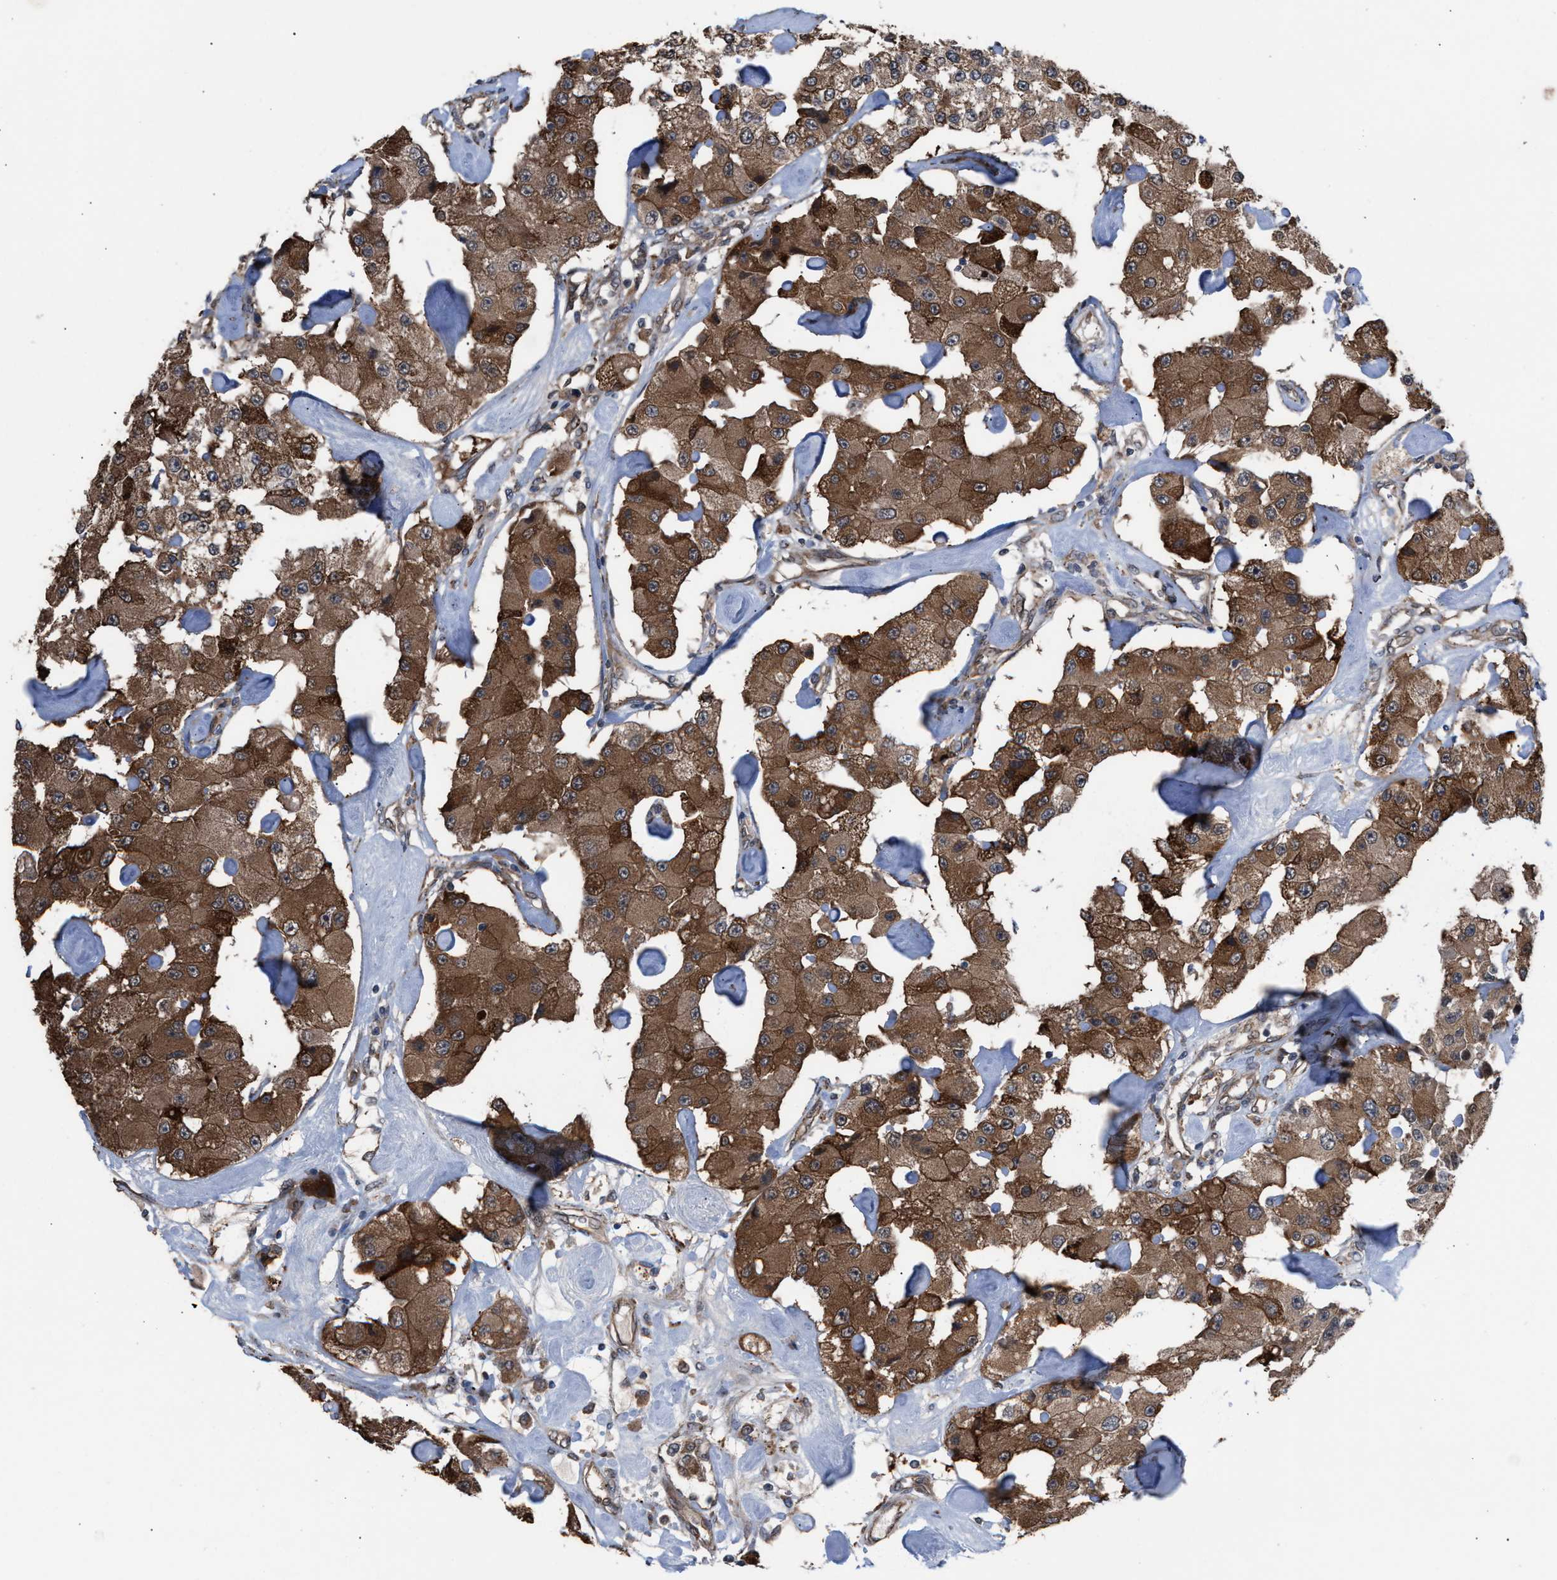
{"staining": {"intensity": "moderate", "quantity": ">75%", "location": "cytoplasmic/membranous"}, "tissue": "carcinoid", "cell_type": "Tumor cells", "image_type": "cancer", "snomed": [{"axis": "morphology", "description": "Carcinoid, malignant, NOS"}, {"axis": "topography", "description": "Pancreas"}], "caption": "Immunohistochemical staining of human carcinoid reveals medium levels of moderate cytoplasmic/membranous protein staining in approximately >75% of tumor cells.", "gene": "TP53BP2", "patient": {"sex": "male", "age": 41}}